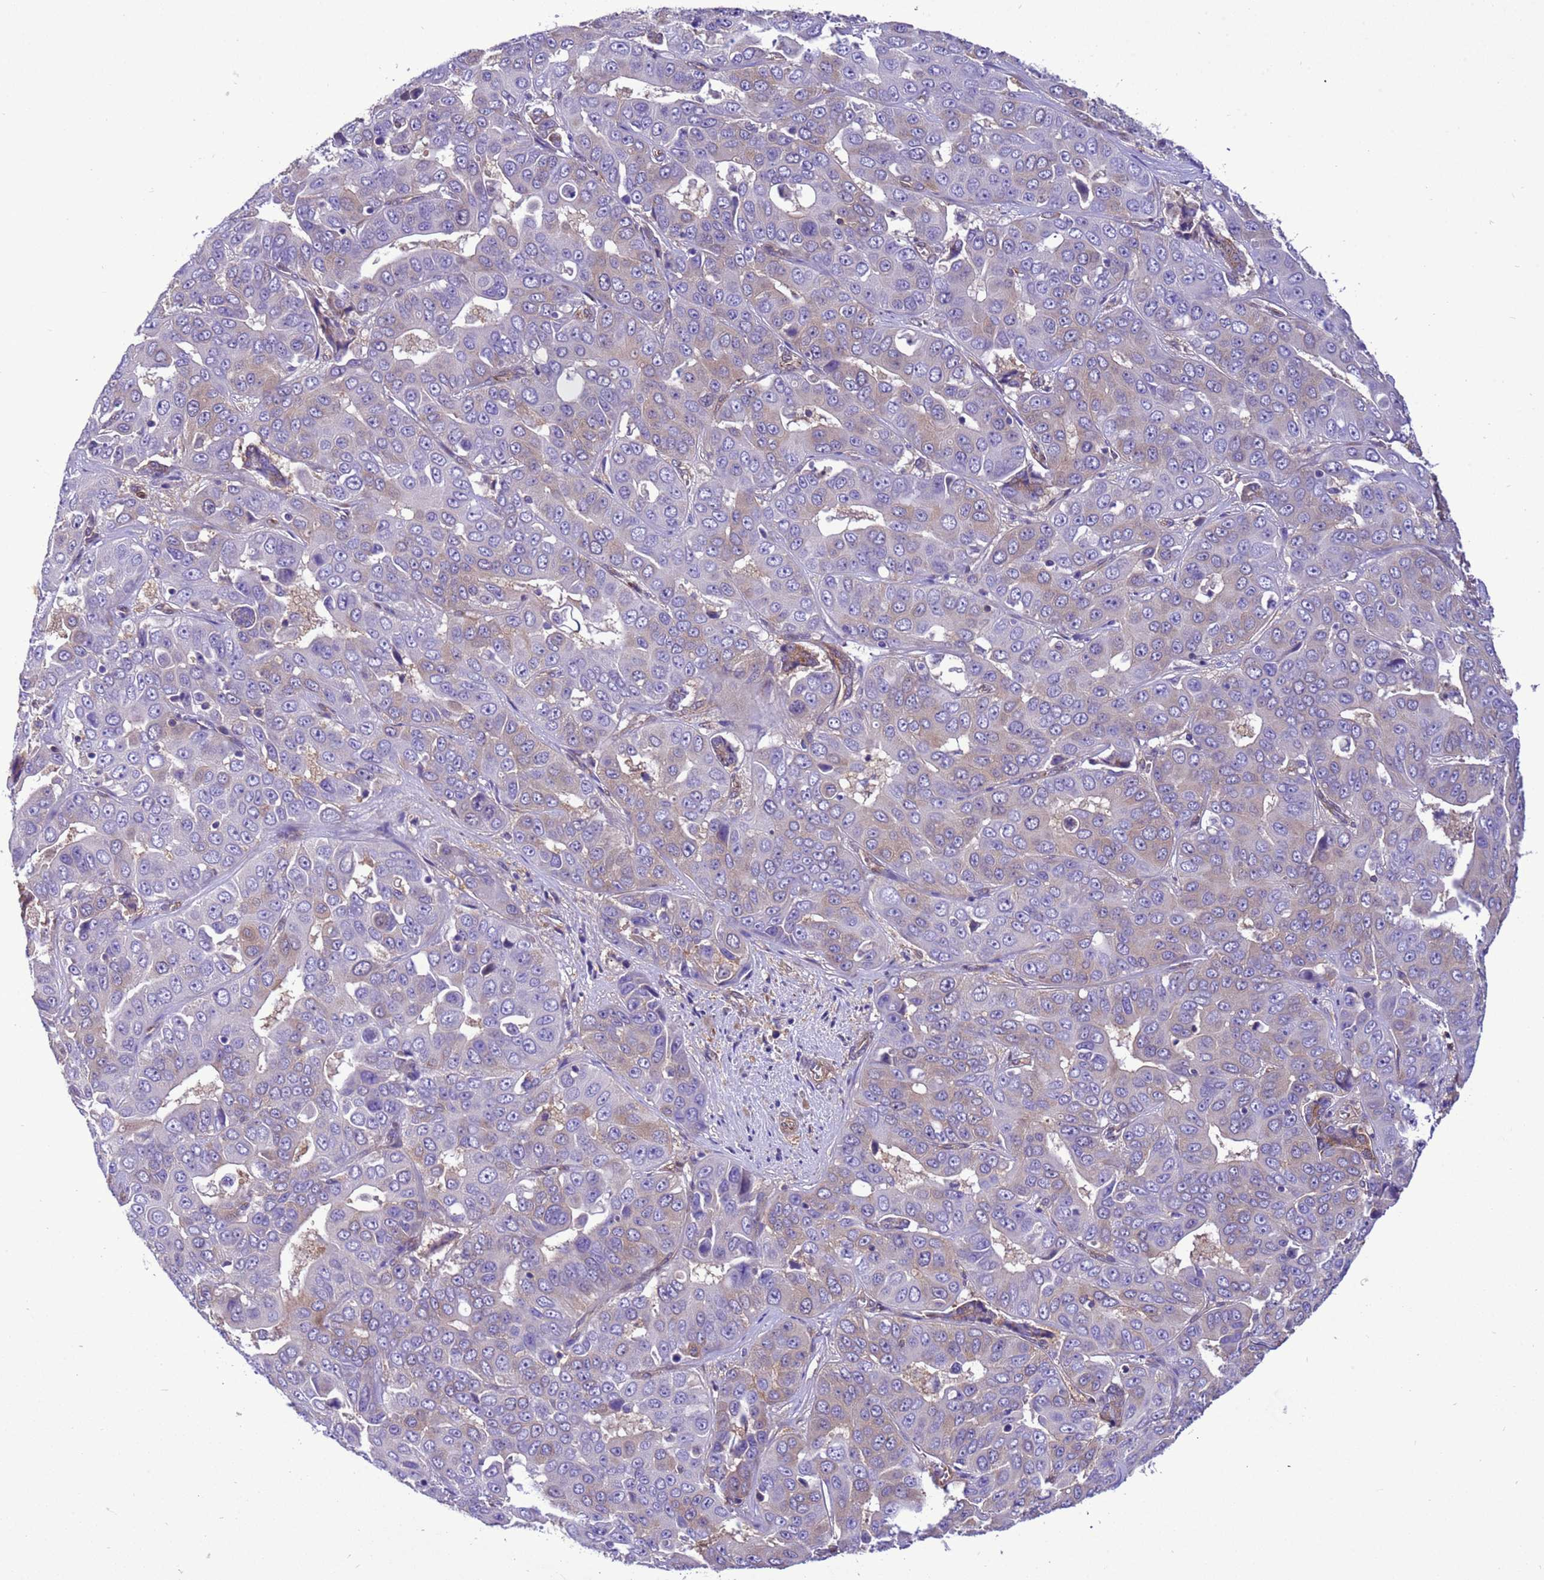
{"staining": {"intensity": "weak", "quantity": "<25%", "location": "cytoplasmic/membranous"}, "tissue": "liver cancer", "cell_type": "Tumor cells", "image_type": "cancer", "snomed": [{"axis": "morphology", "description": "Cholangiocarcinoma"}, {"axis": "topography", "description": "Liver"}], "caption": "Liver cancer (cholangiocarcinoma) was stained to show a protein in brown. There is no significant positivity in tumor cells.", "gene": "RABEP2", "patient": {"sex": "female", "age": 52}}